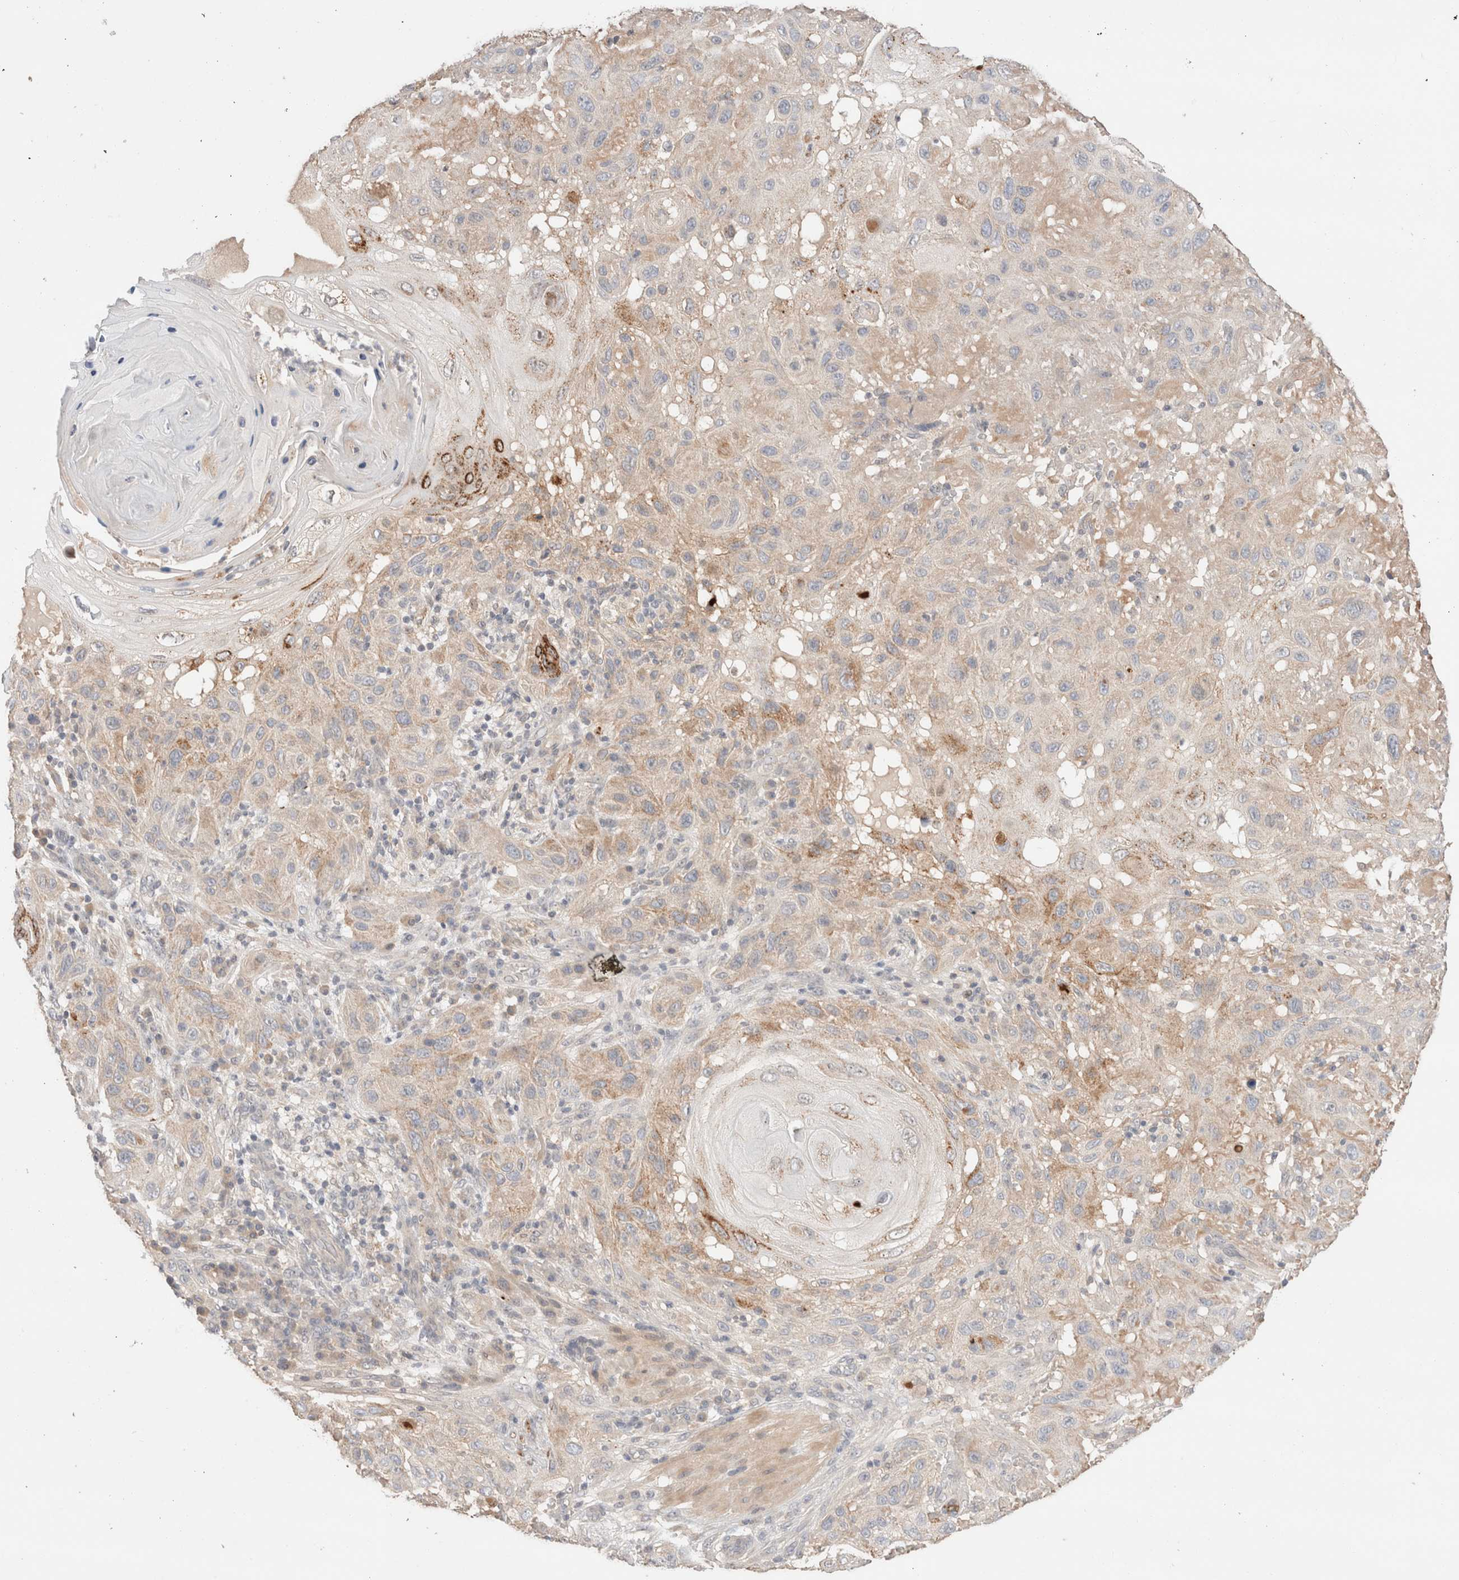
{"staining": {"intensity": "weak", "quantity": ">75%", "location": "cytoplasmic/membranous"}, "tissue": "skin cancer", "cell_type": "Tumor cells", "image_type": "cancer", "snomed": [{"axis": "morphology", "description": "Normal tissue, NOS"}, {"axis": "morphology", "description": "Squamous cell carcinoma, NOS"}, {"axis": "topography", "description": "Skin"}], "caption": "Squamous cell carcinoma (skin) stained with a protein marker reveals weak staining in tumor cells.", "gene": "TRIM41", "patient": {"sex": "female", "age": 96}}